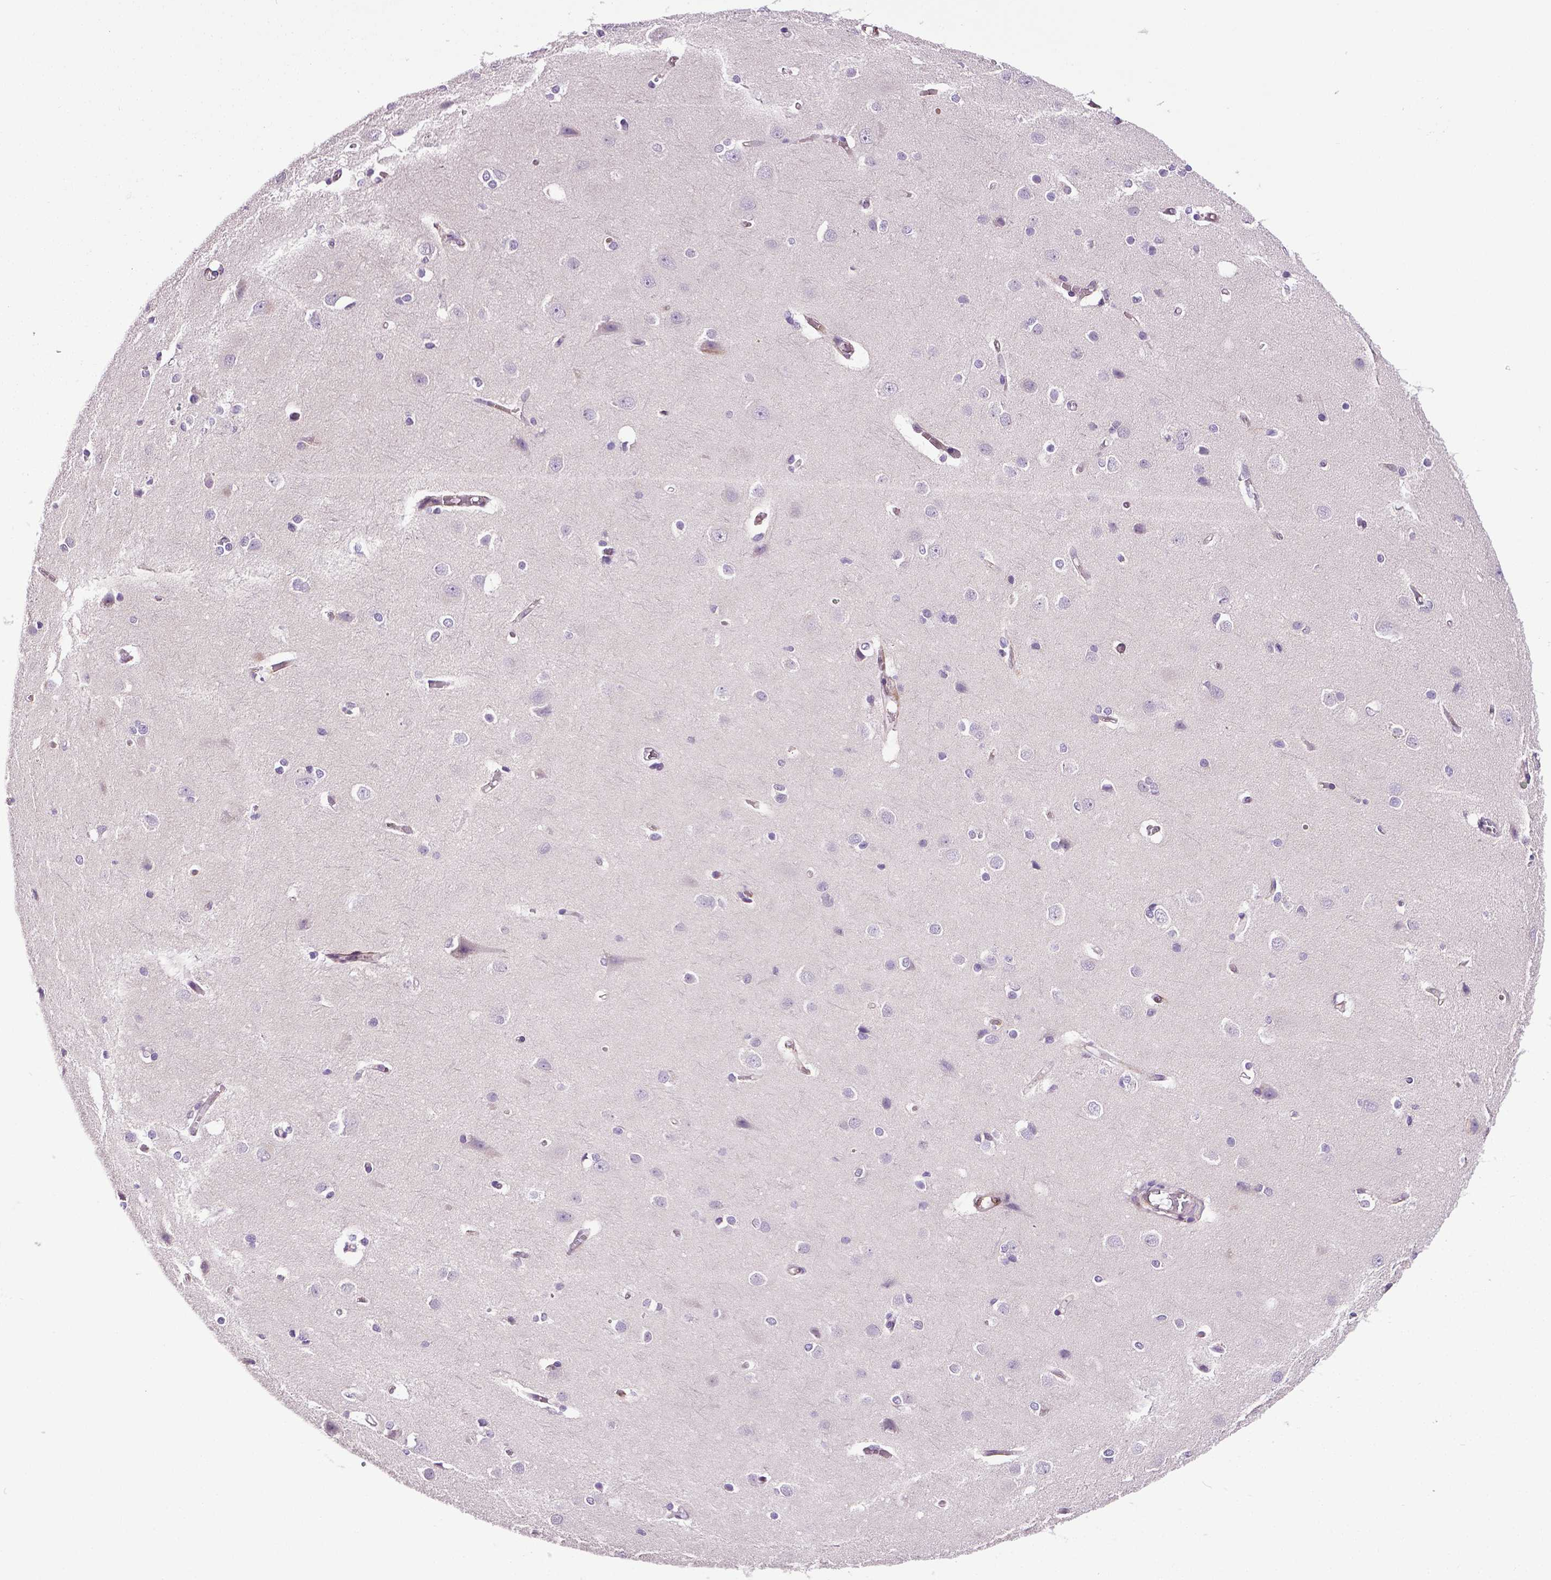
{"staining": {"intensity": "weak", "quantity": "<25%", "location": "cytoplasmic/membranous"}, "tissue": "cerebral cortex", "cell_type": "Endothelial cells", "image_type": "normal", "snomed": [{"axis": "morphology", "description": "Normal tissue, NOS"}, {"axis": "topography", "description": "Cerebral cortex"}], "caption": "Immunohistochemistry of benign human cerebral cortex reveals no staining in endothelial cells.", "gene": "PTGER3", "patient": {"sex": "male", "age": 37}}